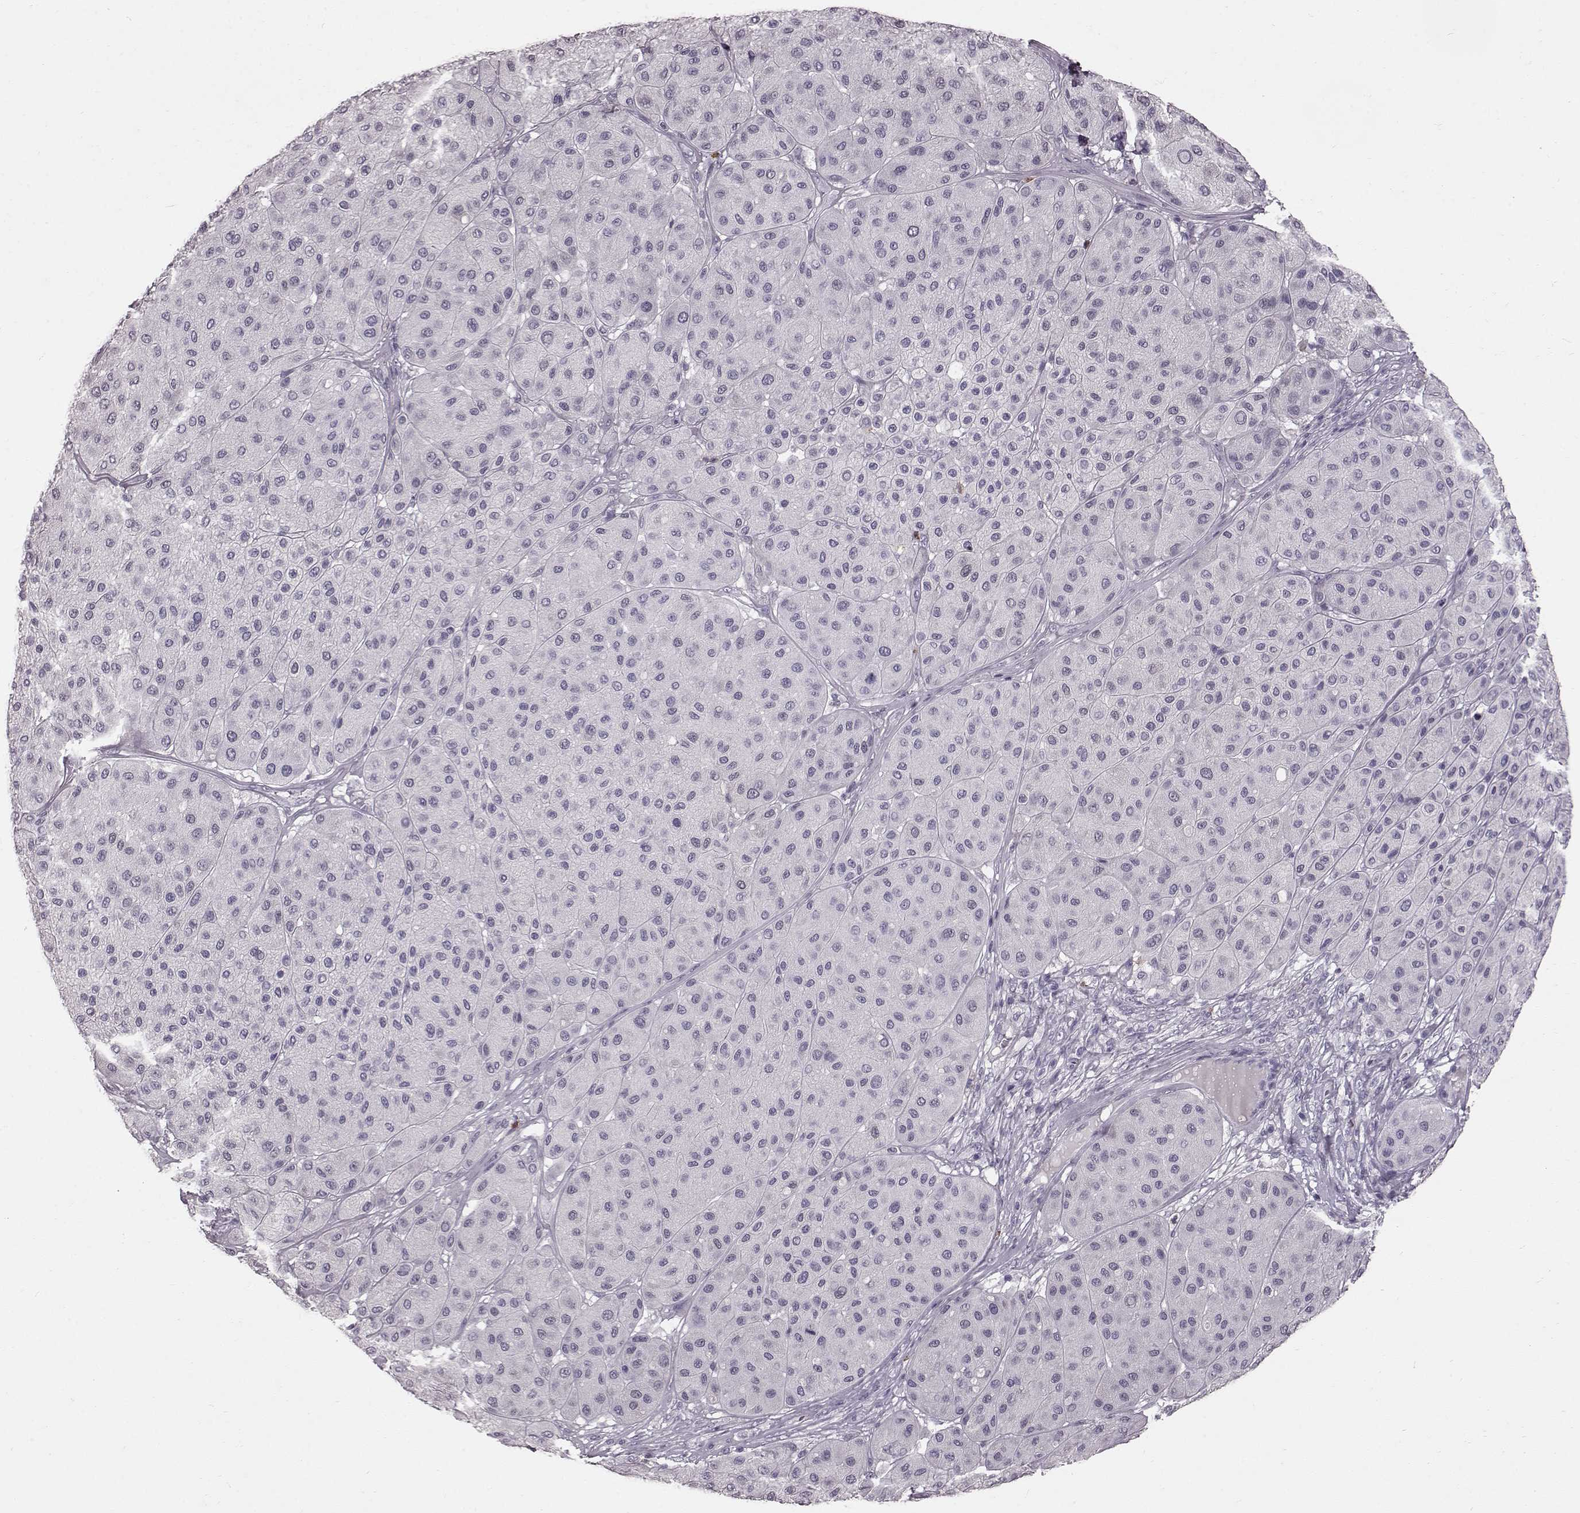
{"staining": {"intensity": "negative", "quantity": "none", "location": "none"}, "tissue": "melanoma", "cell_type": "Tumor cells", "image_type": "cancer", "snomed": [{"axis": "morphology", "description": "Malignant melanoma, Metastatic site"}, {"axis": "topography", "description": "Smooth muscle"}], "caption": "Immunohistochemical staining of malignant melanoma (metastatic site) shows no significant expression in tumor cells.", "gene": "FUT4", "patient": {"sex": "male", "age": 41}}